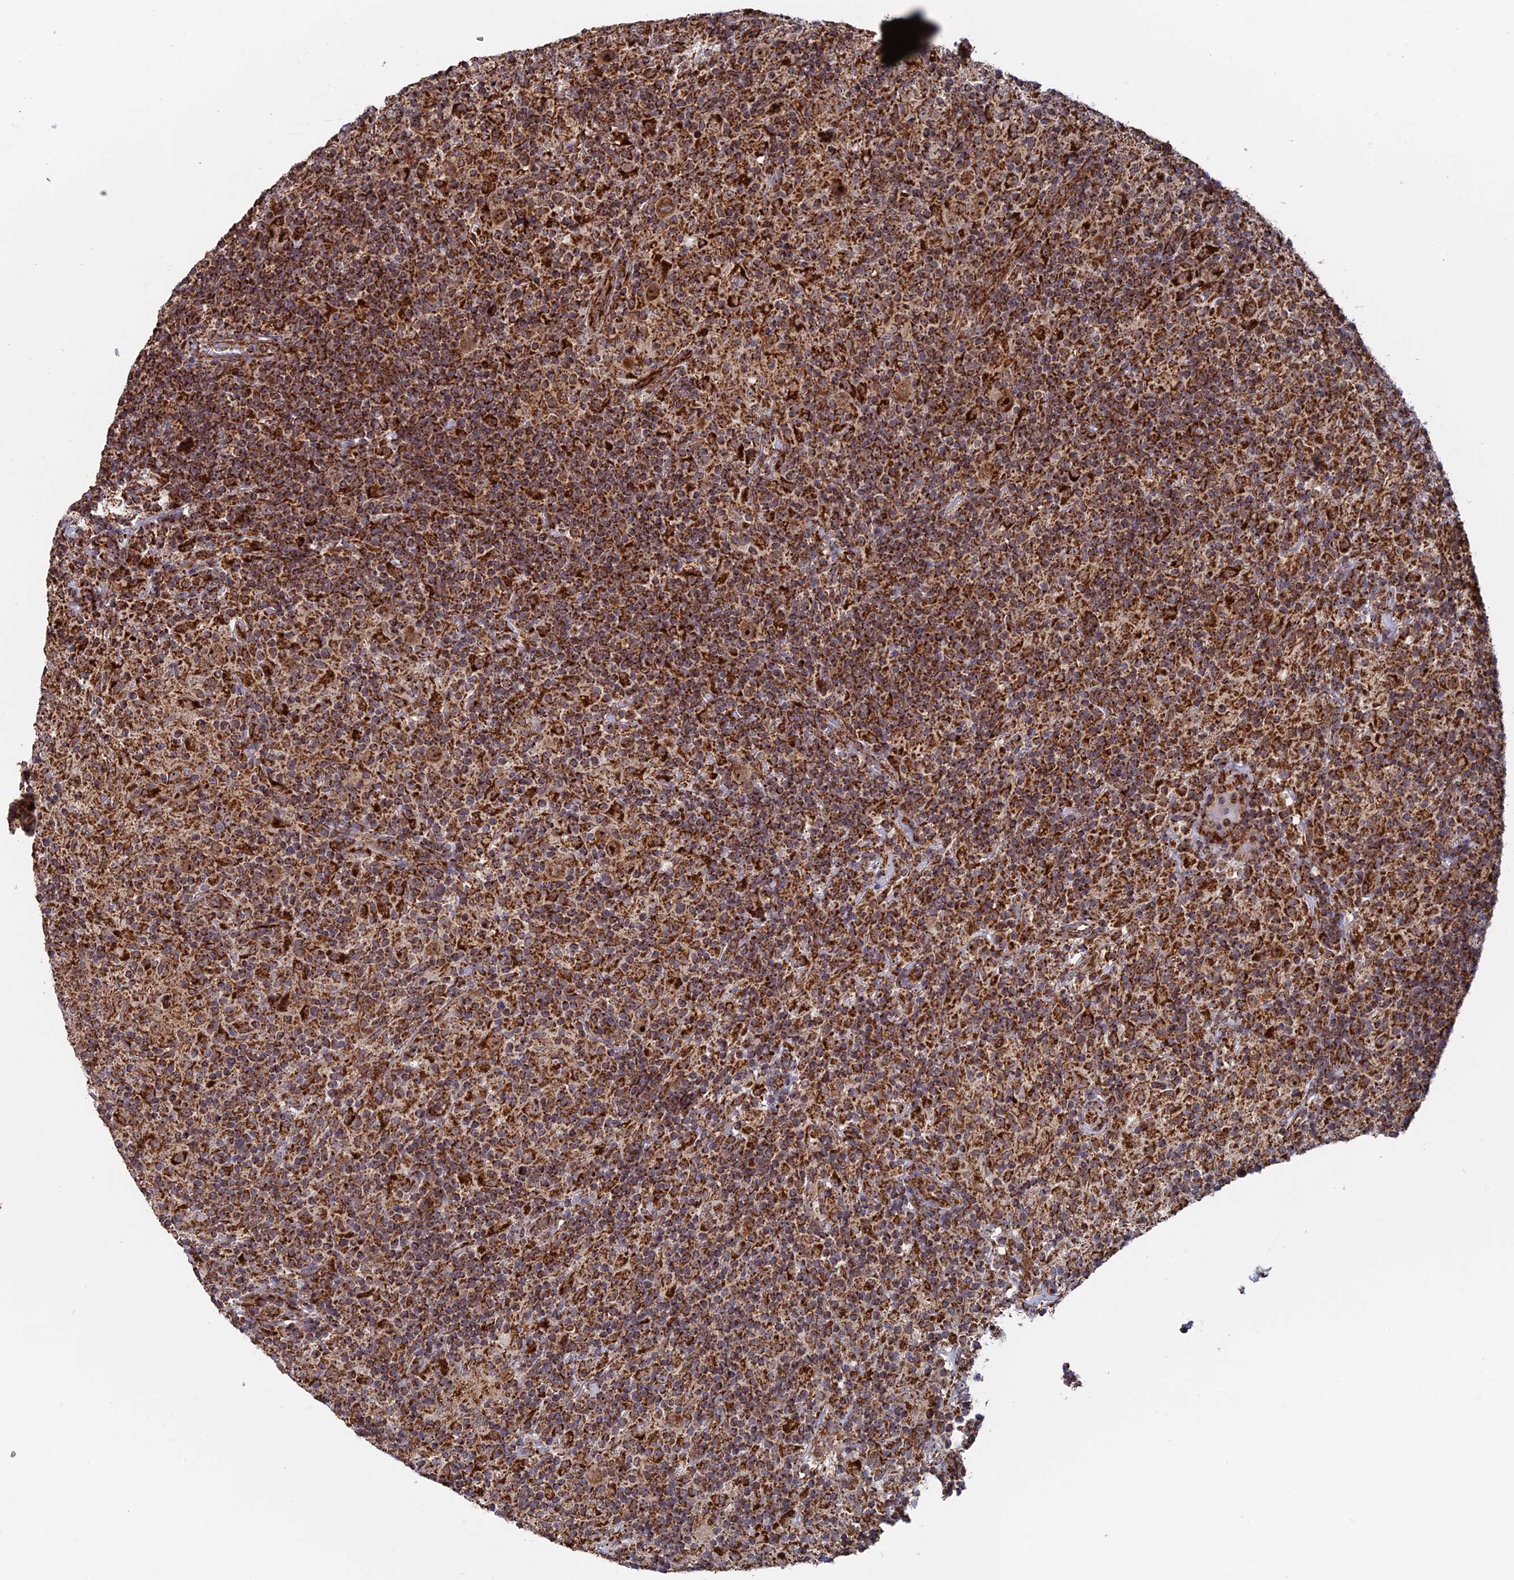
{"staining": {"intensity": "moderate", "quantity": ">75%", "location": "cytoplasmic/membranous,nuclear"}, "tissue": "lymphoma", "cell_type": "Tumor cells", "image_type": "cancer", "snomed": [{"axis": "morphology", "description": "Hodgkin's disease, NOS"}, {"axis": "topography", "description": "Lymph node"}], "caption": "A brown stain shows moderate cytoplasmic/membranous and nuclear staining of a protein in human Hodgkin's disease tumor cells.", "gene": "DTYMK", "patient": {"sex": "male", "age": 70}}